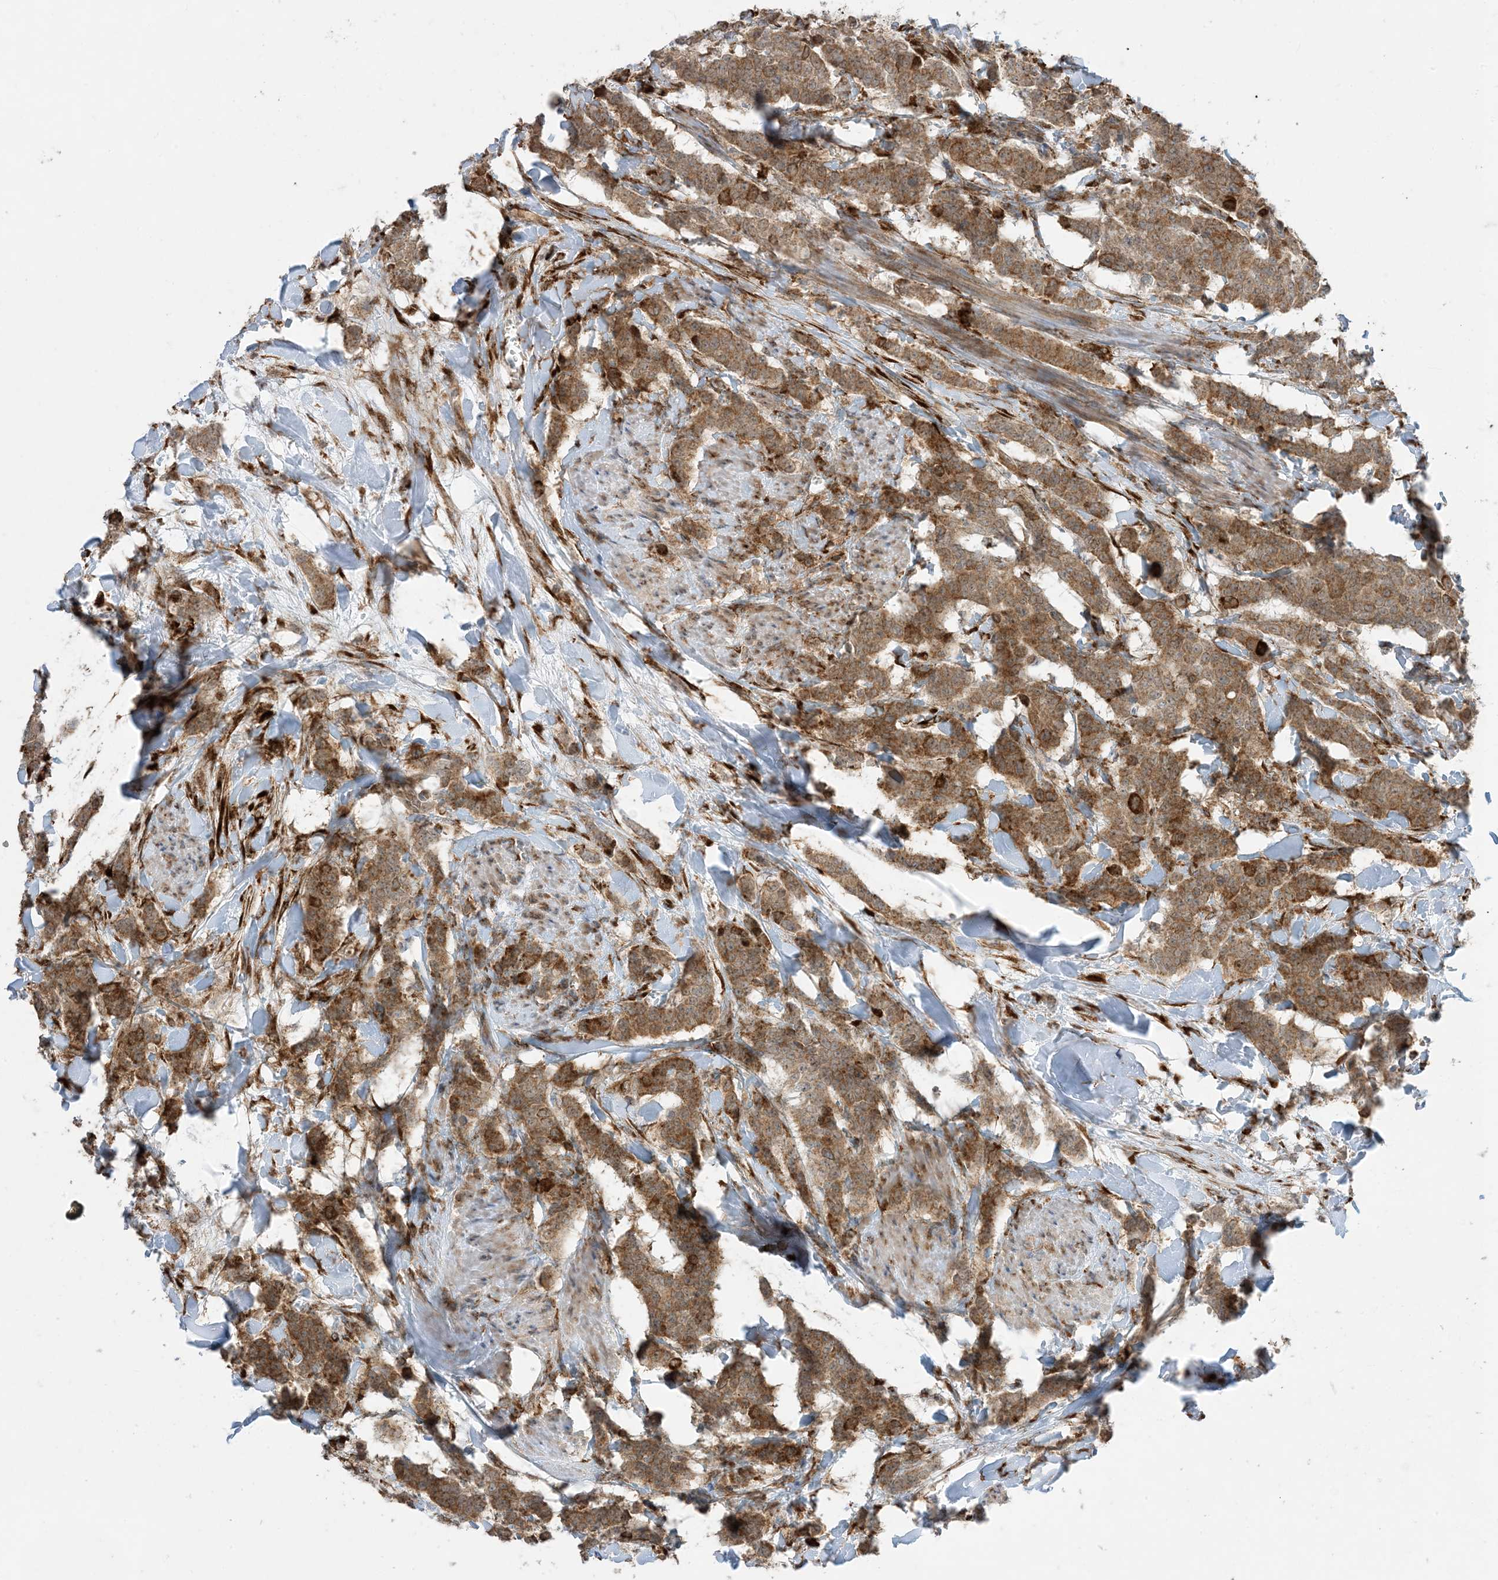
{"staining": {"intensity": "moderate", "quantity": ">75%", "location": "cytoplasmic/membranous"}, "tissue": "breast cancer", "cell_type": "Tumor cells", "image_type": "cancer", "snomed": [{"axis": "morphology", "description": "Duct carcinoma"}, {"axis": "topography", "description": "Breast"}], "caption": "IHC image of neoplastic tissue: breast cancer stained using IHC demonstrates medium levels of moderate protein expression localized specifically in the cytoplasmic/membranous of tumor cells, appearing as a cytoplasmic/membranous brown color.", "gene": "ODC1", "patient": {"sex": "female", "age": 40}}